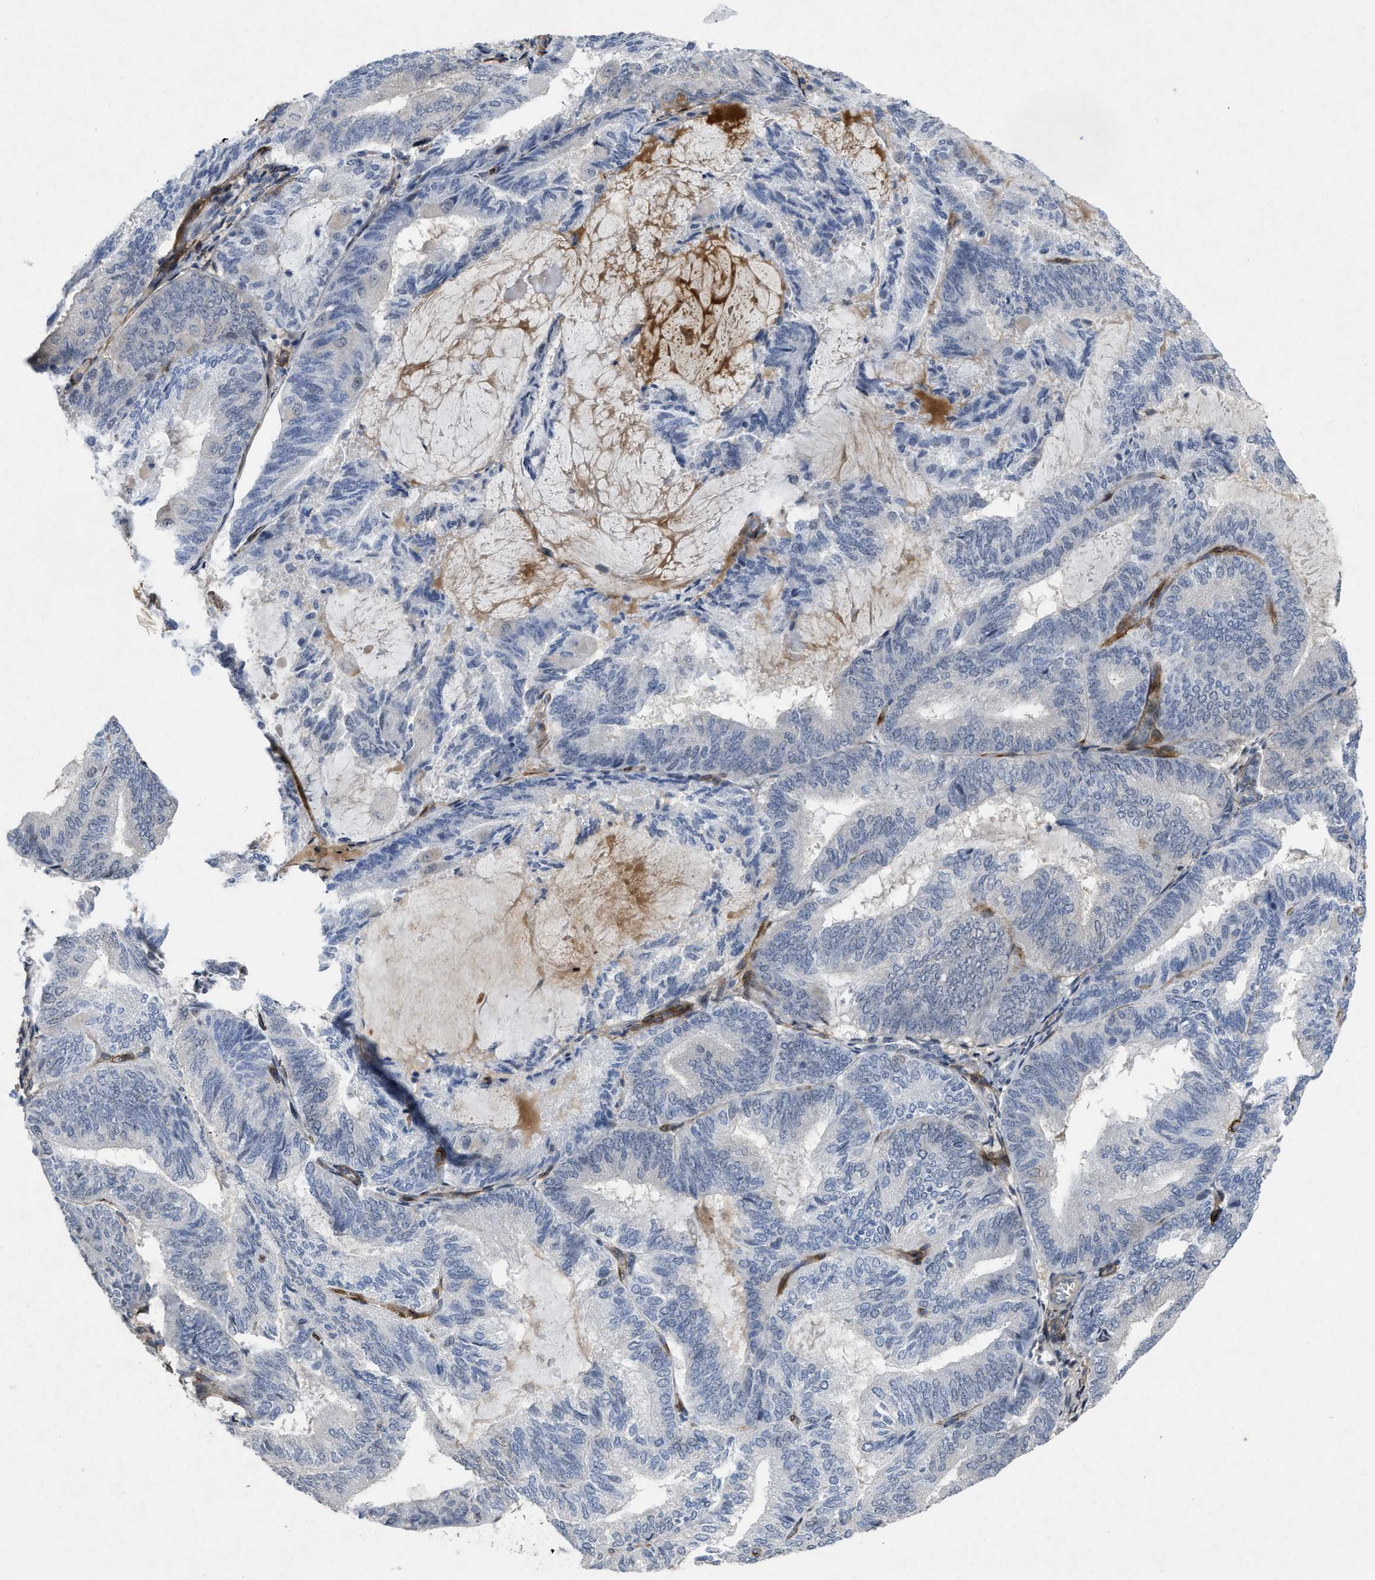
{"staining": {"intensity": "negative", "quantity": "none", "location": "none"}, "tissue": "endometrial cancer", "cell_type": "Tumor cells", "image_type": "cancer", "snomed": [{"axis": "morphology", "description": "Adenocarcinoma, NOS"}, {"axis": "topography", "description": "Endometrium"}], "caption": "Endometrial cancer (adenocarcinoma) was stained to show a protein in brown. There is no significant expression in tumor cells. The staining was performed using DAB (3,3'-diaminobenzidine) to visualize the protein expression in brown, while the nuclei were stained in blue with hematoxylin (Magnification: 20x).", "gene": "PDGFRA", "patient": {"sex": "female", "age": 81}}